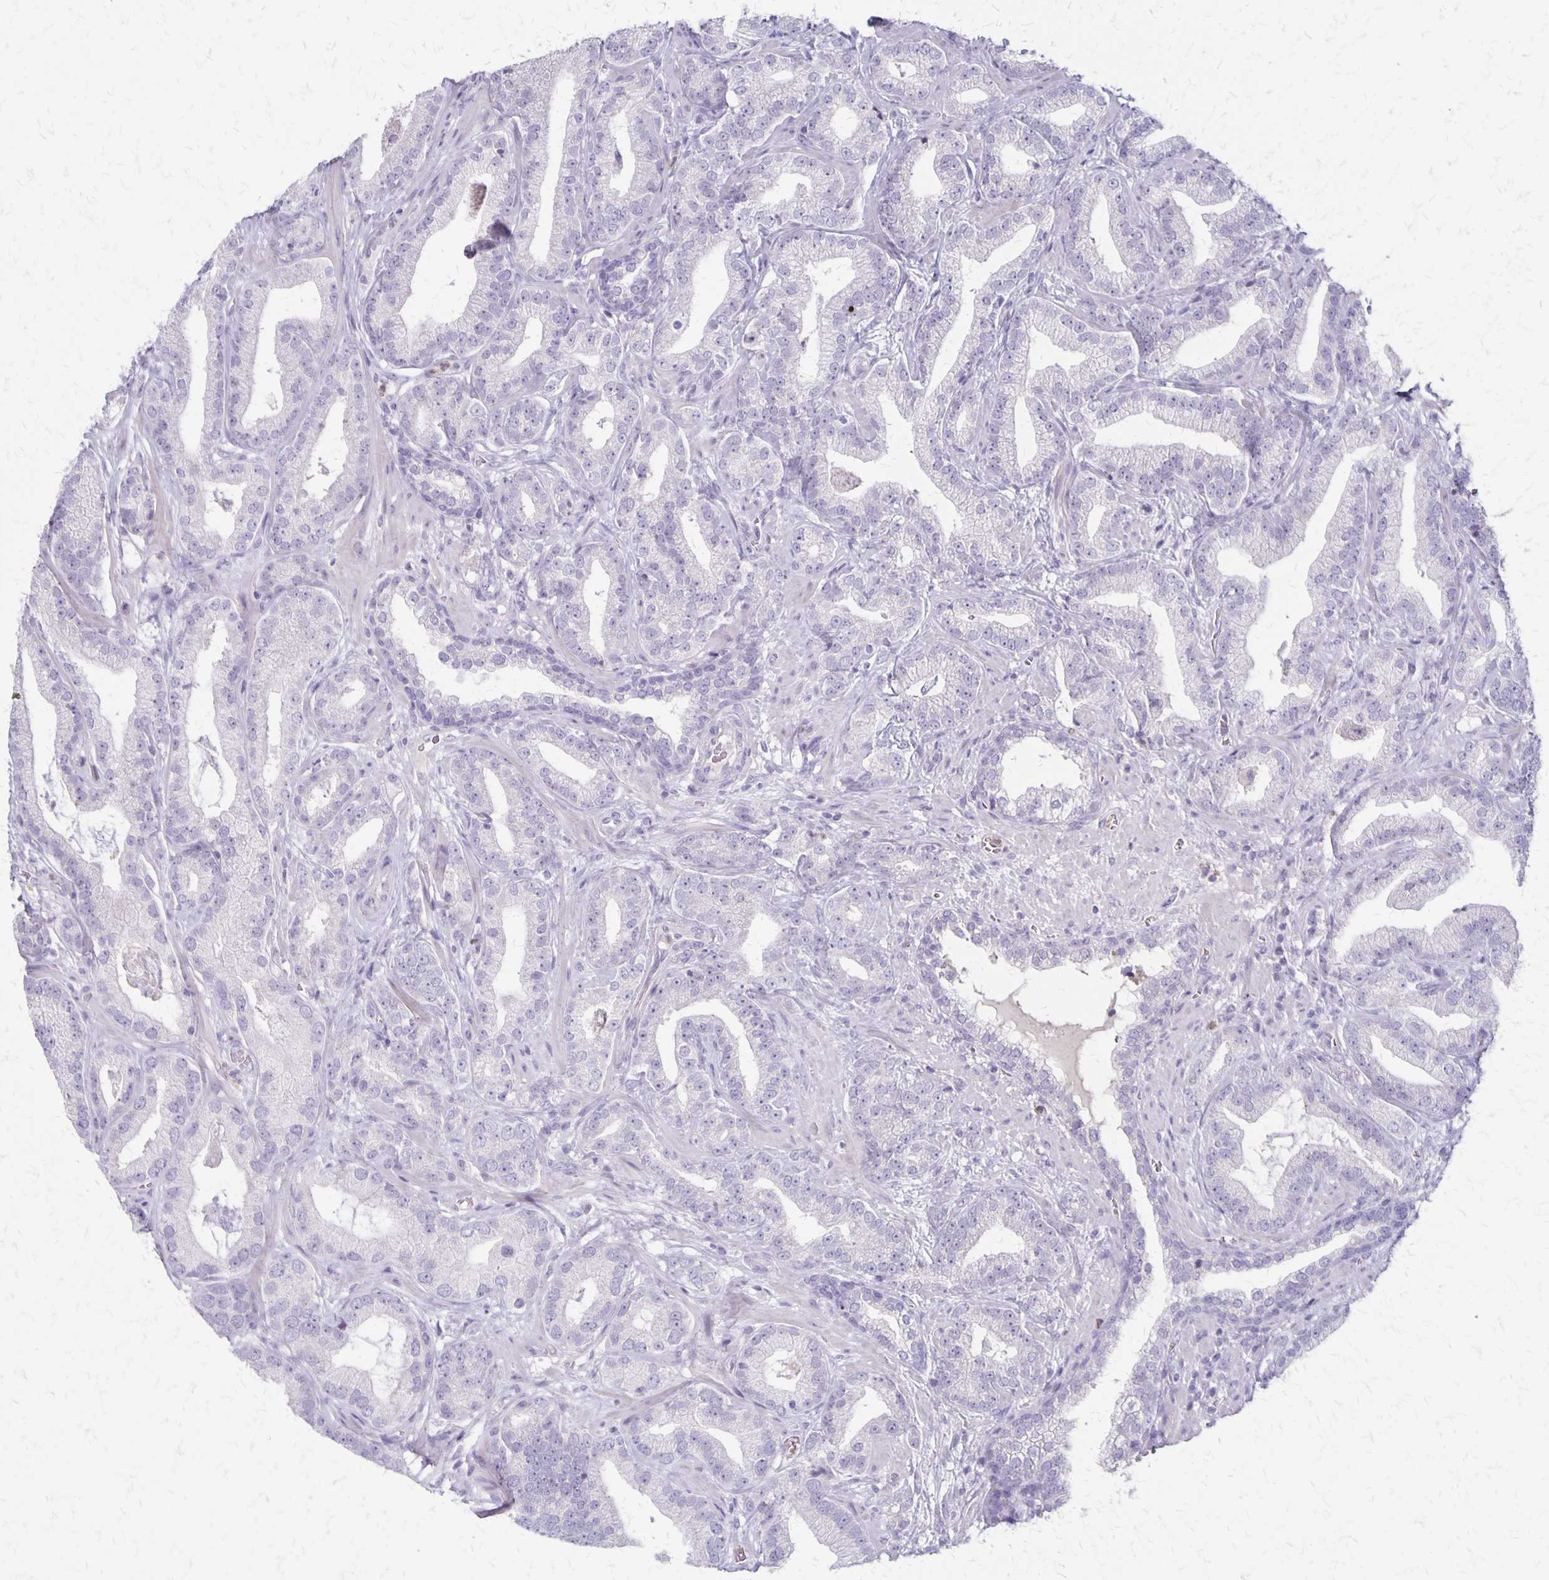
{"staining": {"intensity": "negative", "quantity": "none", "location": "none"}, "tissue": "prostate cancer", "cell_type": "Tumor cells", "image_type": "cancer", "snomed": [{"axis": "morphology", "description": "Adenocarcinoma, Low grade"}, {"axis": "topography", "description": "Prostate"}], "caption": "Immunohistochemistry photomicrograph of neoplastic tissue: human prostate cancer stained with DAB (3,3'-diaminobenzidine) exhibits no significant protein expression in tumor cells.", "gene": "SEPTIN5", "patient": {"sex": "male", "age": 62}}